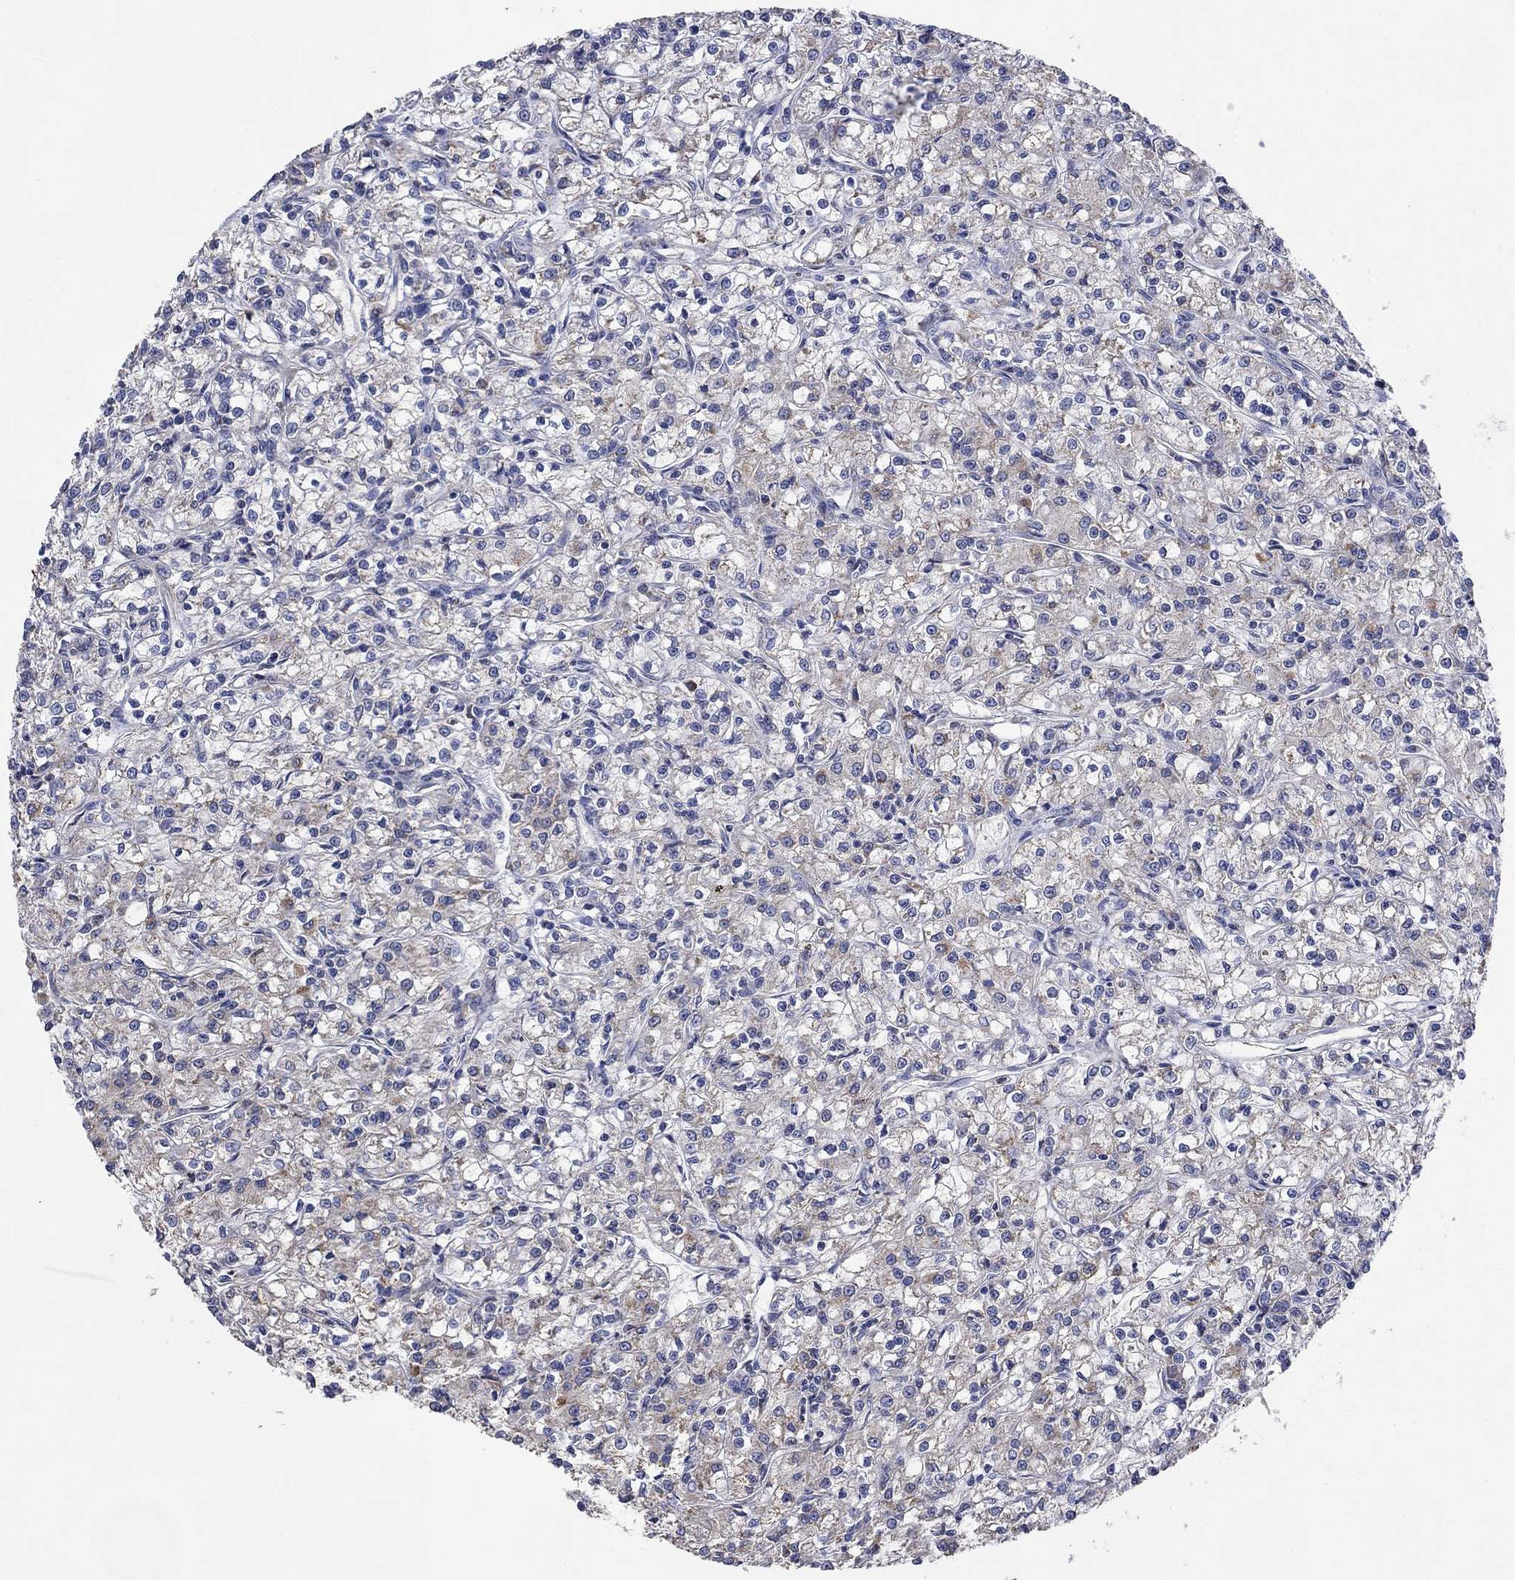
{"staining": {"intensity": "weak", "quantity": "<25%", "location": "cytoplasmic/membranous"}, "tissue": "renal cancer", "cell_type": "Tumor cells", "image_type": "cancer", "snomed": [{"axis": "morphology", "description": "Adenocarcinoma, NOS"}, {"axis": "topography", "description": "Kidney"}], "caption": "High magnification brightfield microscopy of adenocarcinoma (renal) stained with DAB (brown) and counterstained with hematoxylin (blue): tumor cells show no significant expression.", "gene": "UGT8", "patient": {"sex": "female", "age": 59}}